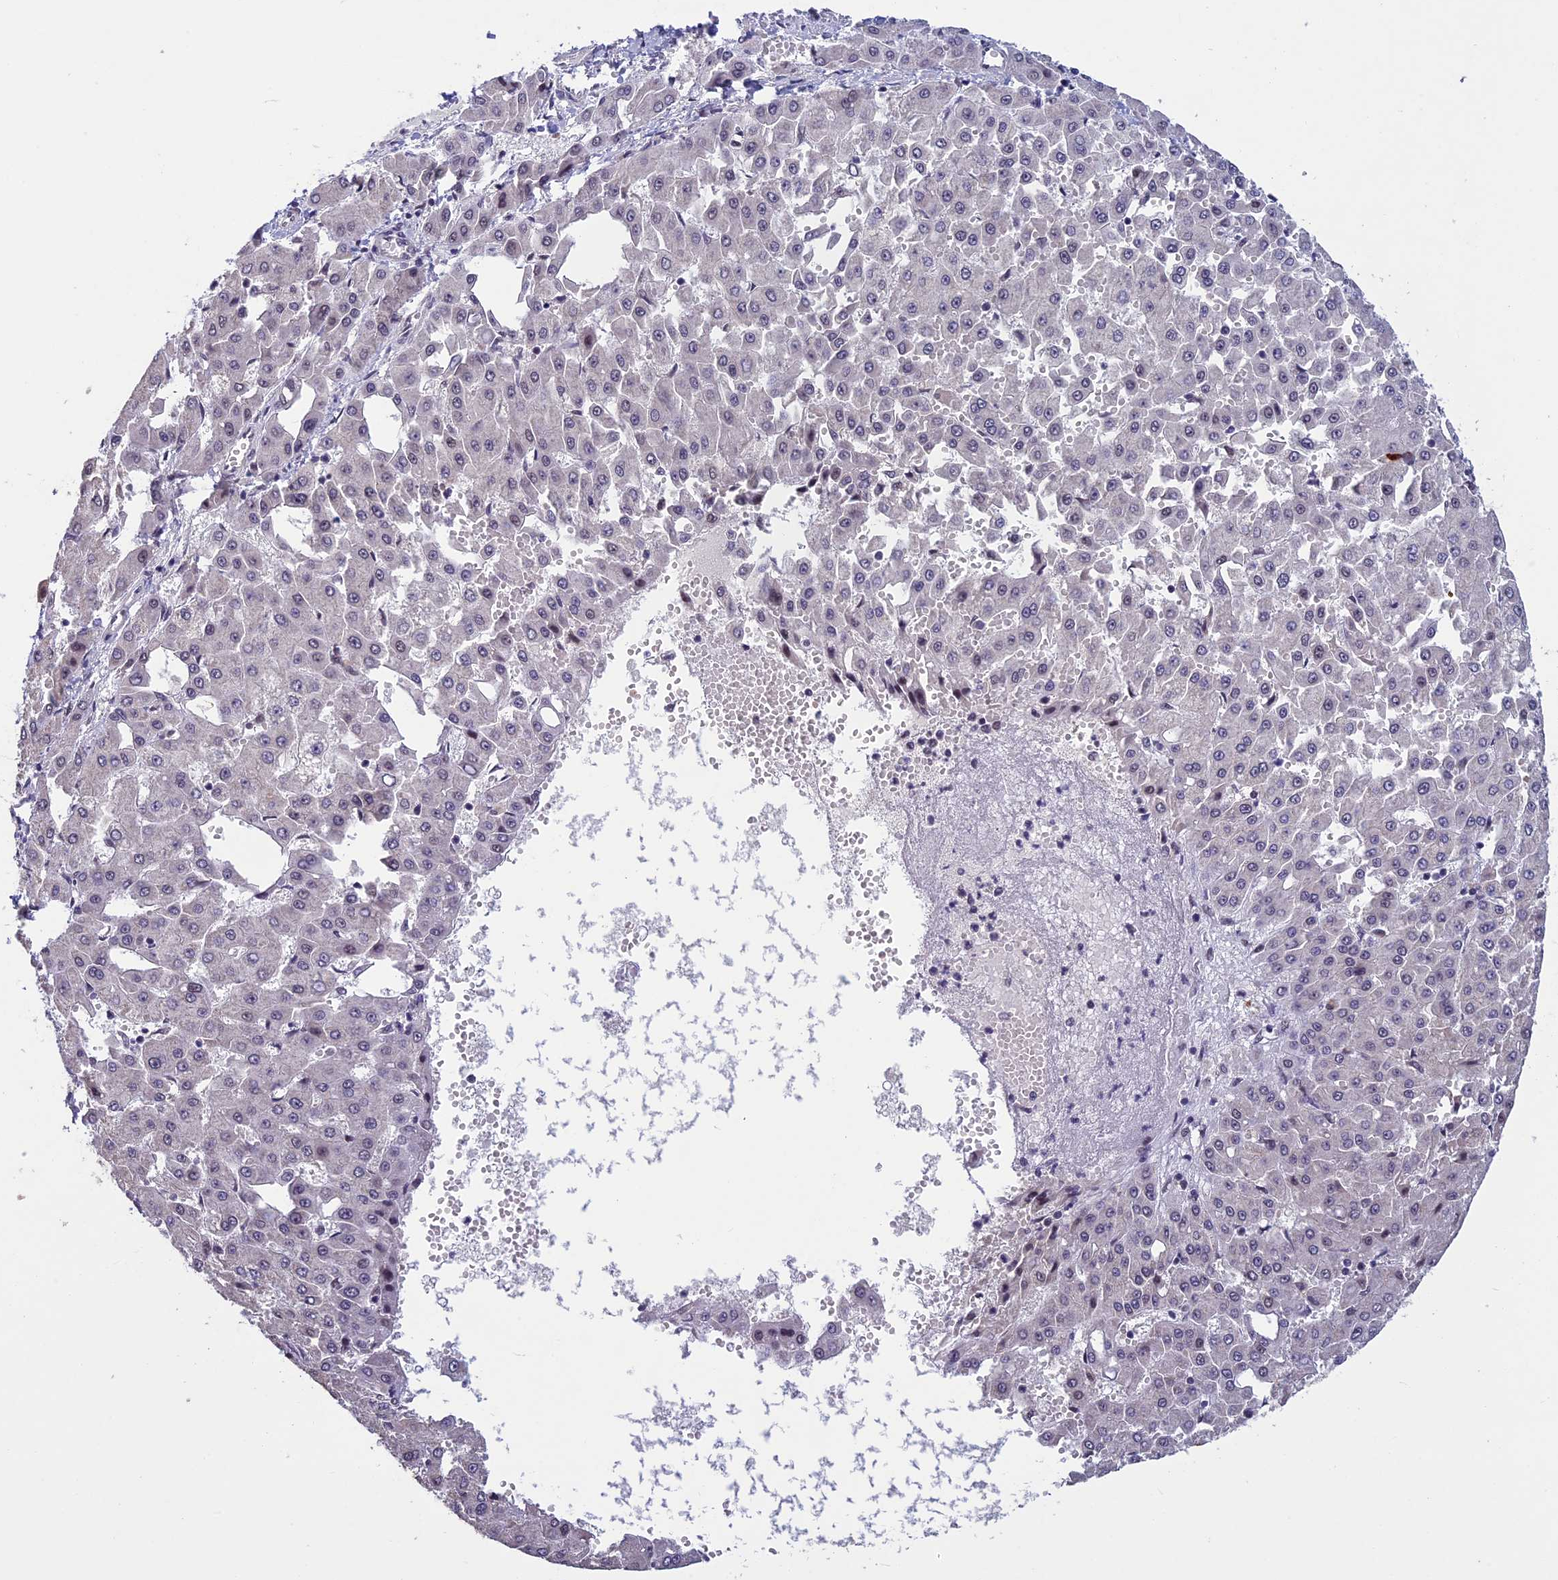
{"staining": {"intensity": "negative", "quantity": "none", "location": "none"}, "tissue": "liver cancer", "cell_type": "Tumor cells", "image_type": "cancer", "snomed": [{"axis": "morphology", "description": "Carcinoma, Hepatocellular, NOS"}, {"axis": "topography", "description": "Liver"}], "caption": "This is an IHC histopathology image of liver hepatocellular carcinoma. There is no positivity in tumor cells.", "gene": "RNF40", "patient": {"sex": "male", "age": 47}}